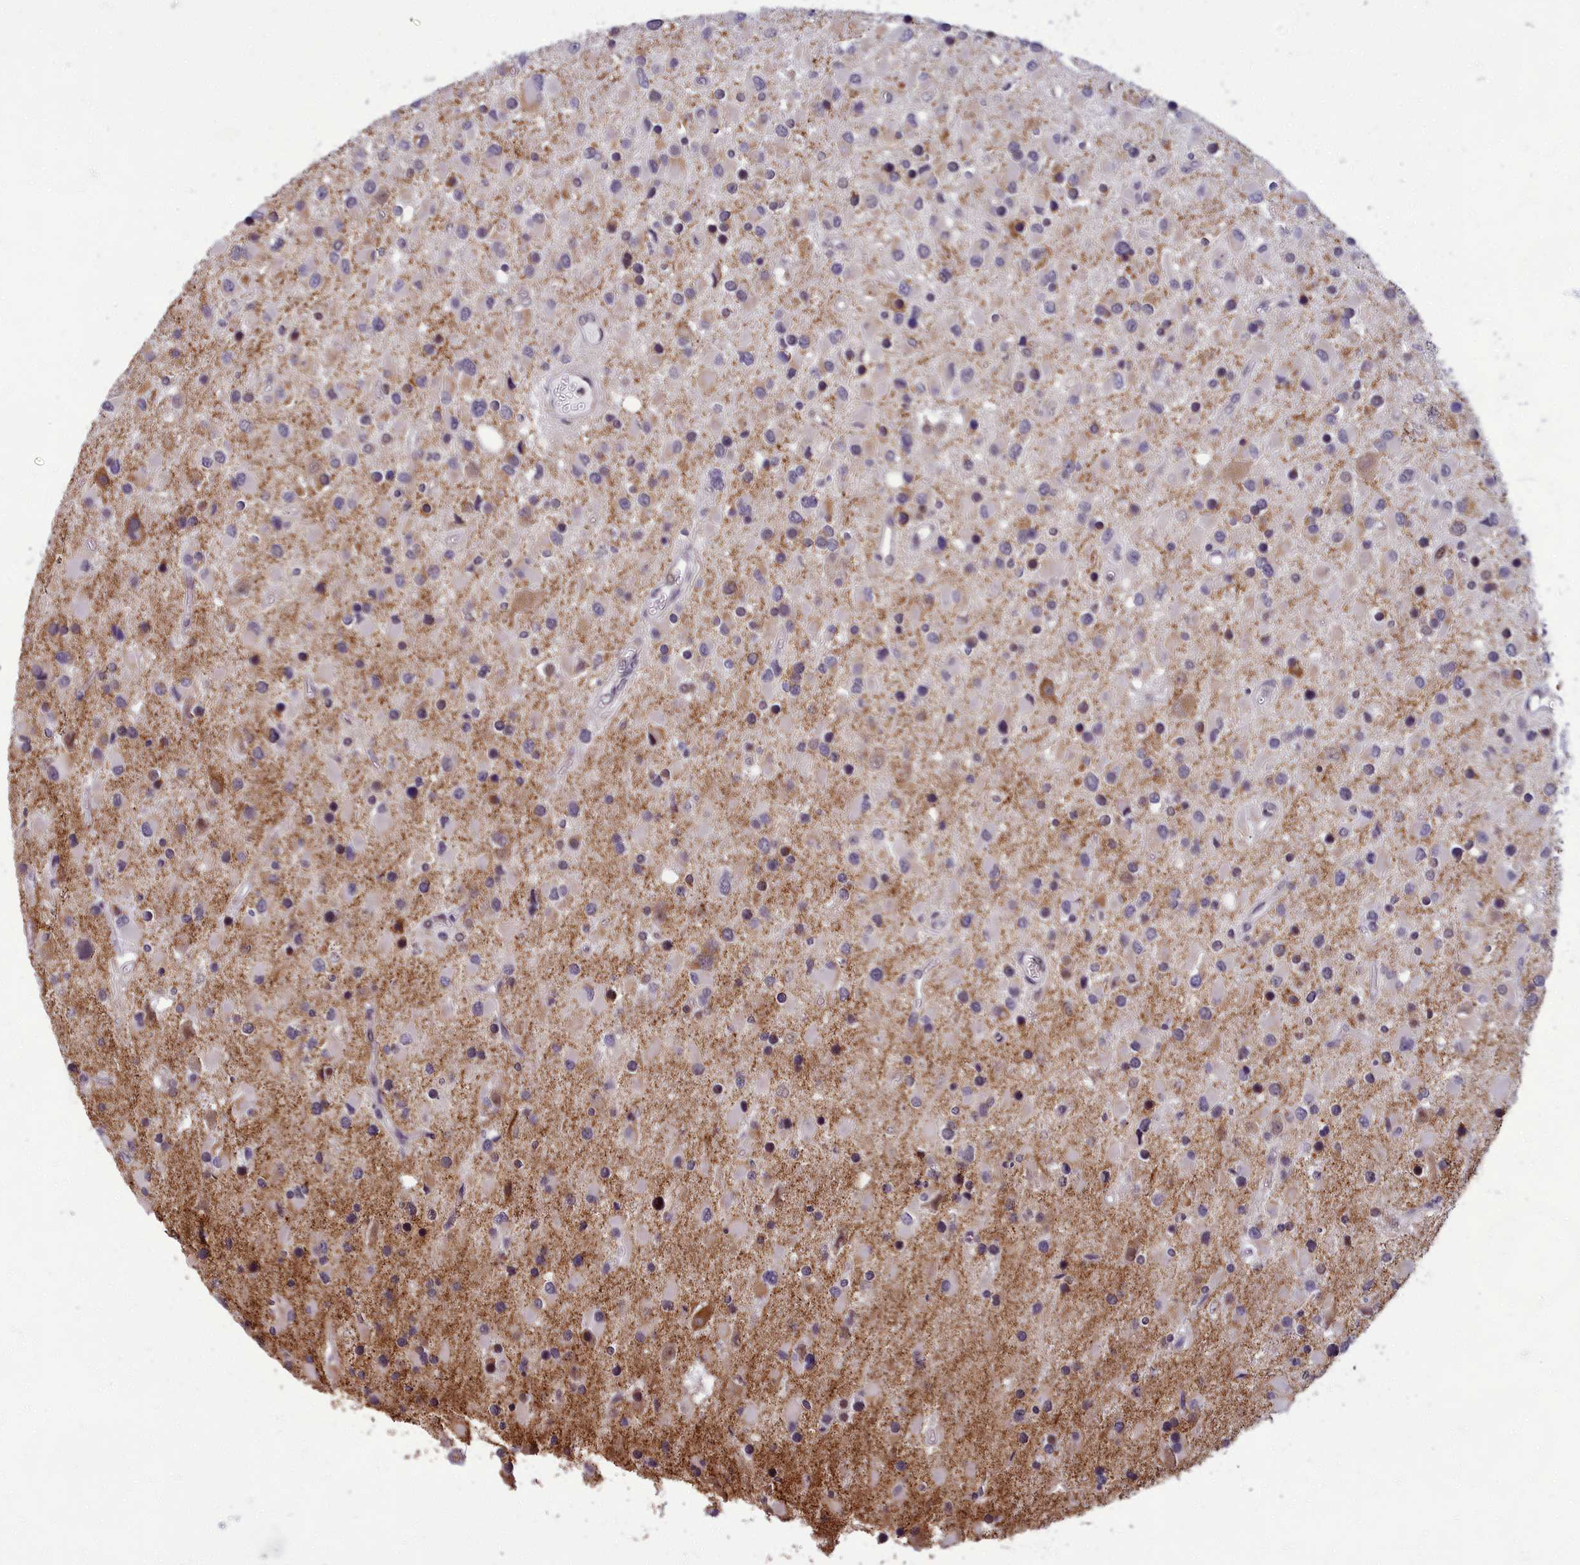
{"staining": {"intensity": "negative", "quantity": "none", "location": "none"}, "tissue": "glioma", "cell_type": "Tumor cells", "image_type": "cancer", "snomed": [{"axis": "morphology", "description": "Glioma, malignant, High grade"}, {"axis": "topography", "description": "Brain"}], "caption": "Tumor cells are negative for protein expression in human glioma. (Brightfield microscopy of DAB (3,3'-diaminobenzidine) IHC at high magnification).", "gene": "EARS2", "patient": {"sex": "male", "age": 53}}